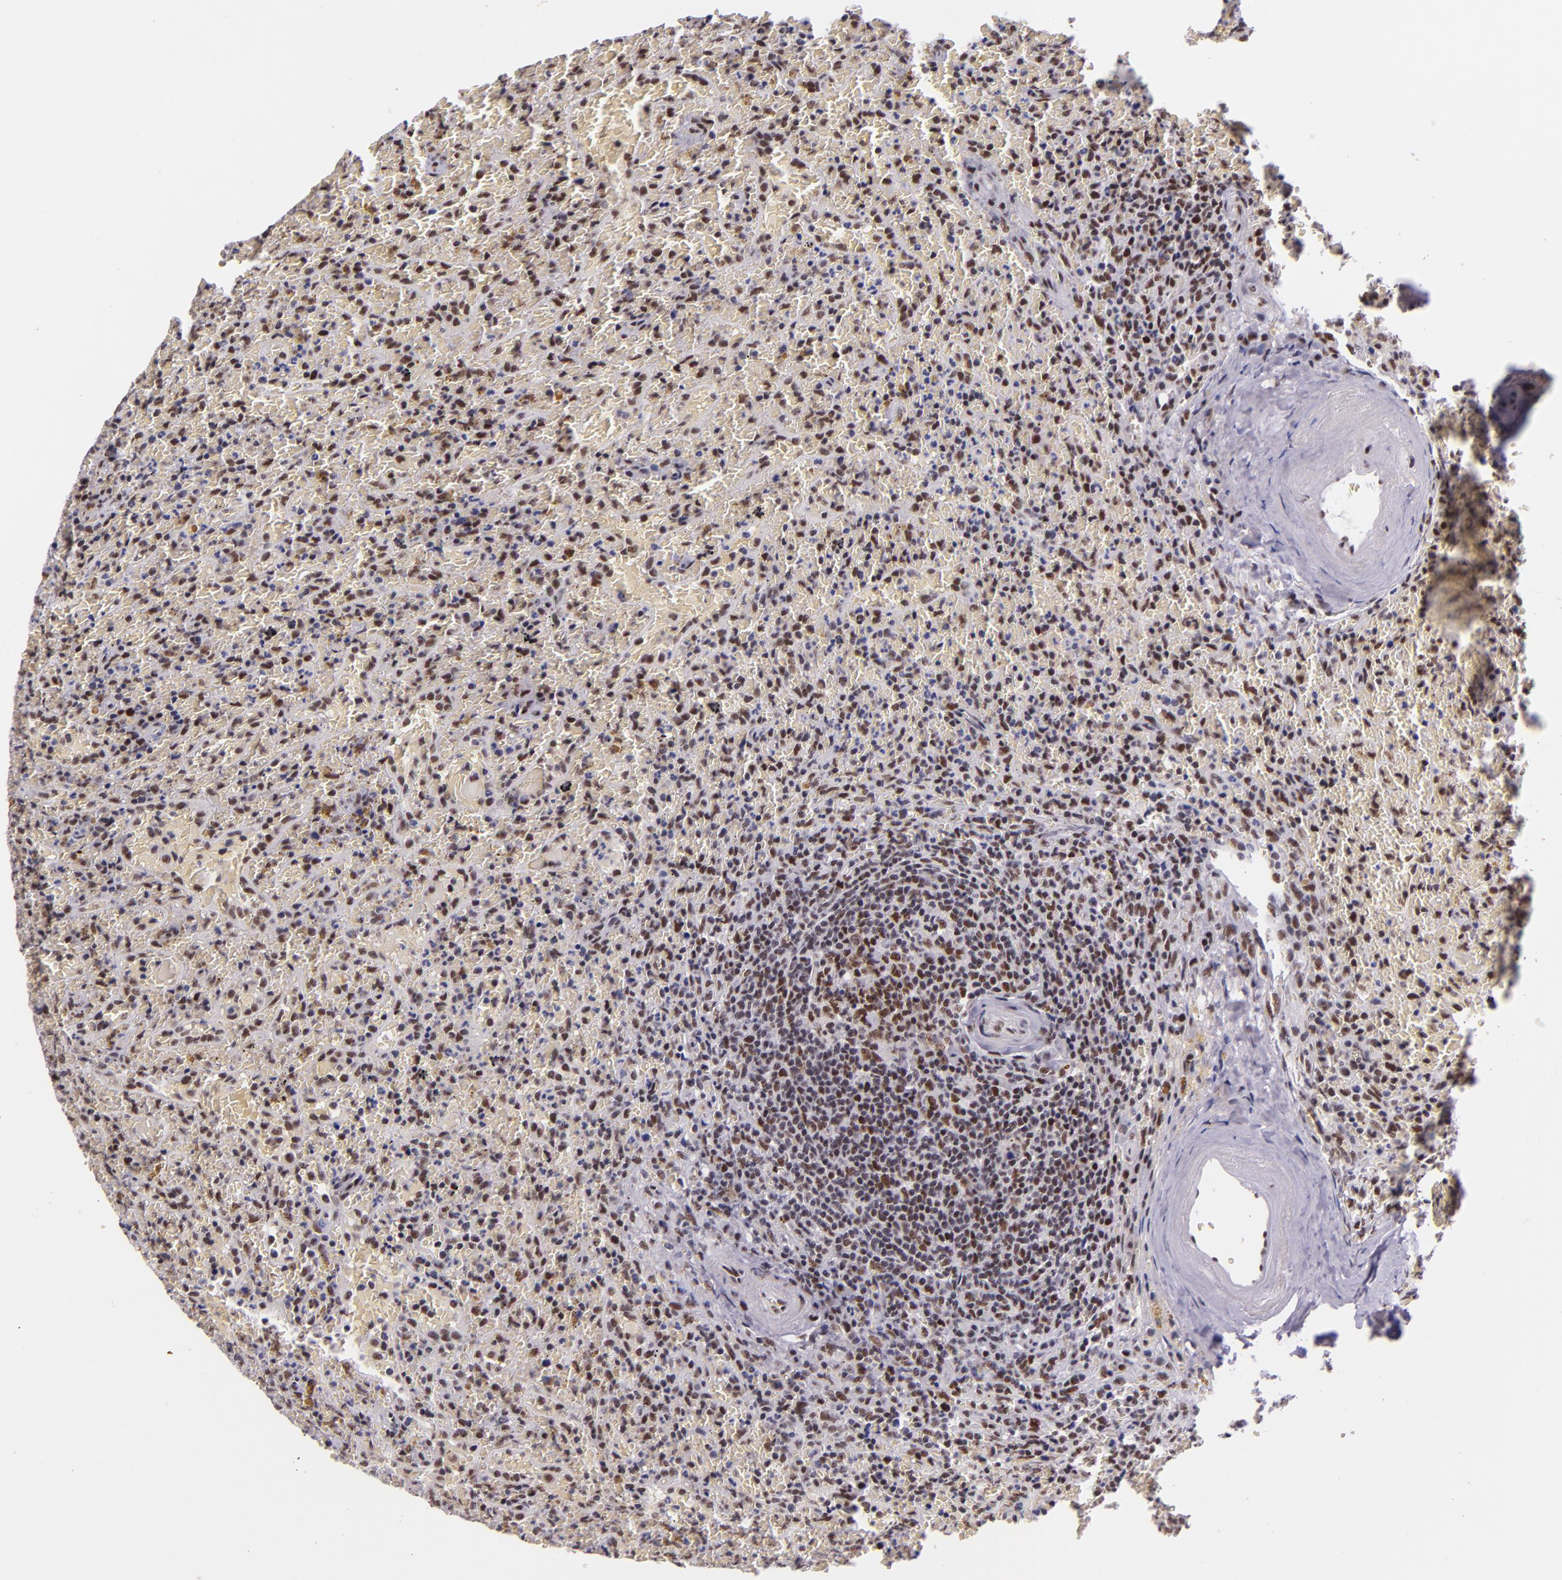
{"staining": {"intensity": "strong", "quantity": ">75%", "location": "nuclear"}, "tissue": "lymphoma", "cell_type": "Tumor cells", "image_type": "cancer", "snomed": [{"axis": "morphology", "description": "Malignant lymphoma, non-Hodgkin's type, High grade"}, {"axis": "topography", "description": "Spleen"}, {"axis": "topography", "description": "Lymph node"}], "caption": "Malignant lymphoma, non-Hodgkin's type (high-grade) tissue shows strong nuclear positivity in about >75% of tumor cells (Brightfield microscopy of DAB IHC at high magnification).", "gene": "GPKOW", "patient": {"sex": "female", "age": 70}}